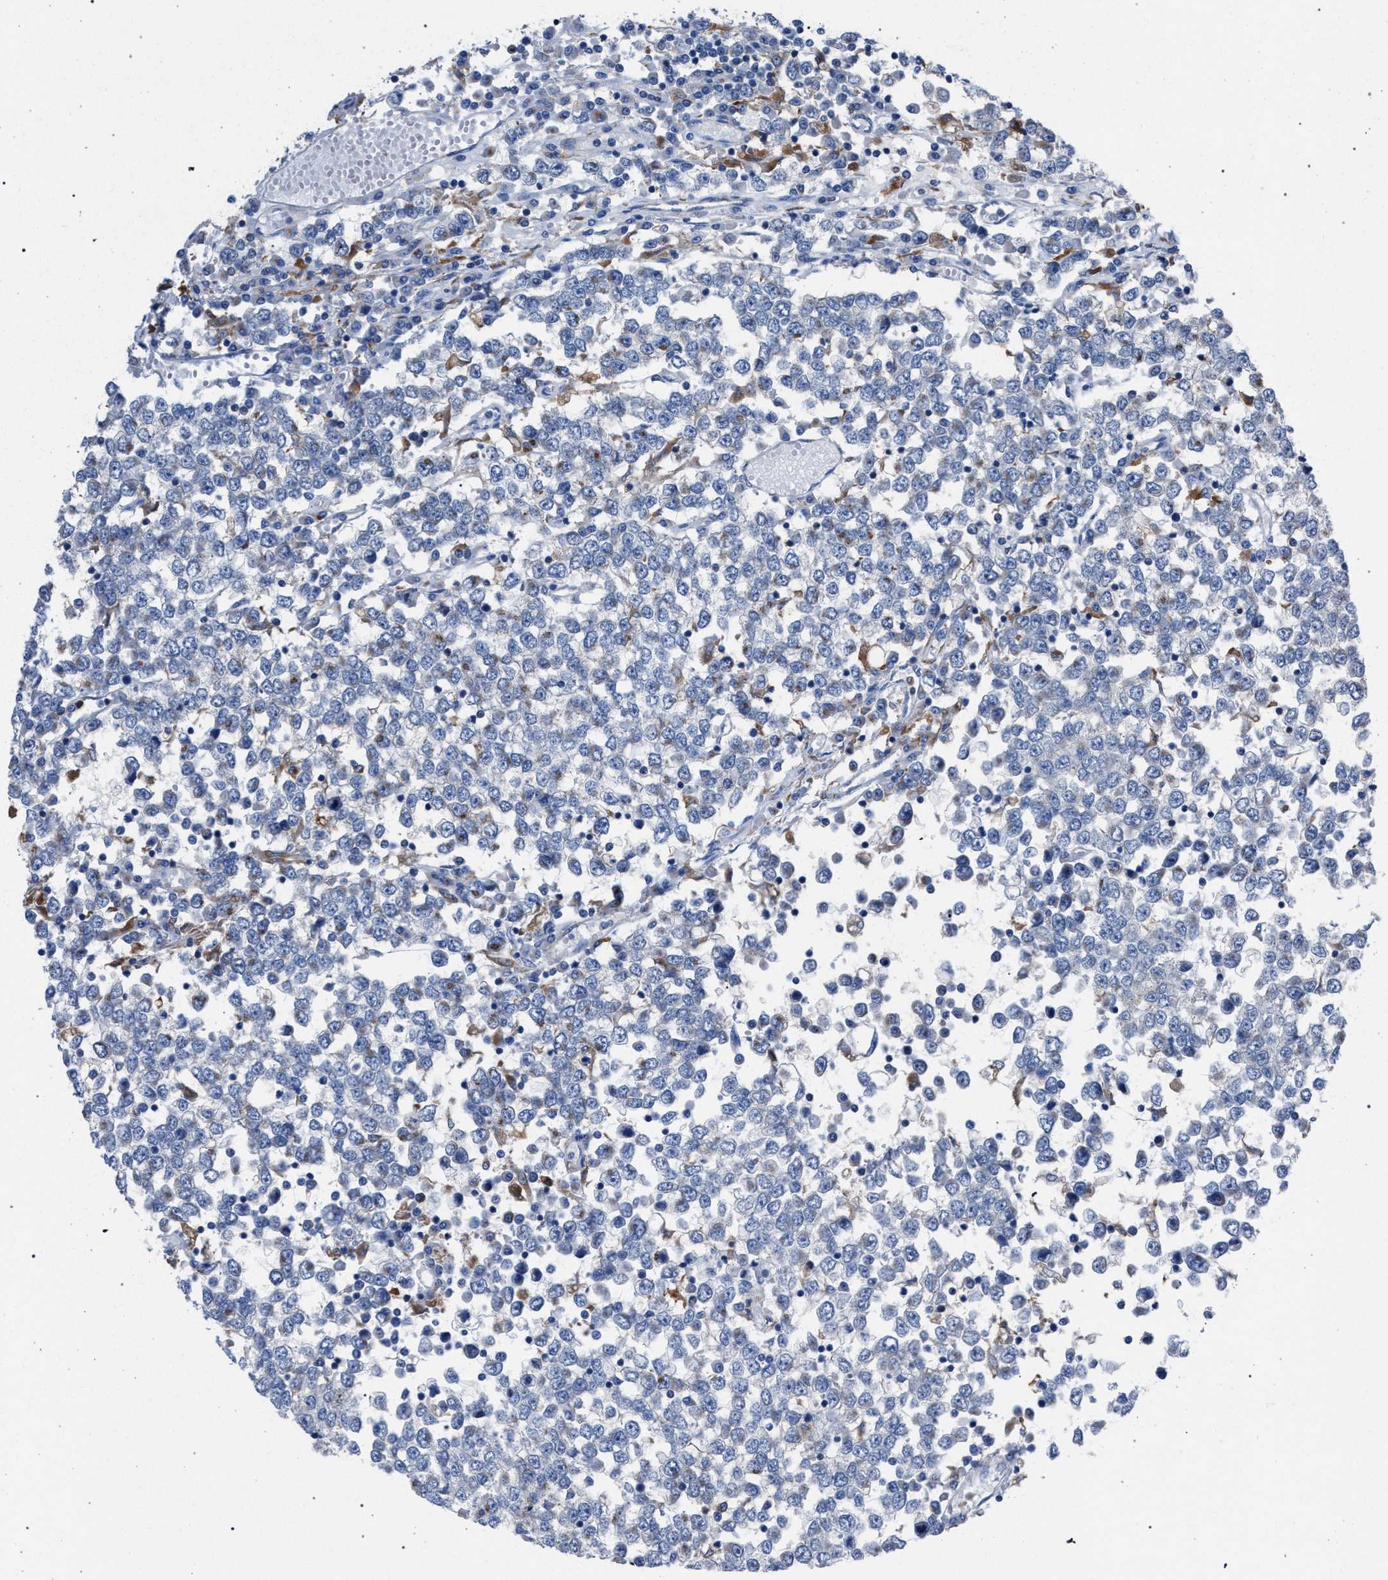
{"staining": {"intensity": "negative", "quantity": "none", "location": "none"}, "tissue": "testis cancer", "cell_type": "Tumor cells", "image_type": "cancer", "snomed": [{"axis": "morphology", "description": "Seminoma, NOS"}, {"axis": "topography", "description": "Testis"}], "caption": "Testis seminoma was stained to show a protein in brown. There is no significant expression in tumor cells. (Stains: DAB (3,3'-diaminobenzidine) immunohistochemistry (IHC) with hematoxylin counter stain, Microscopy: brightfield microscopy at high magnification).", "gene": "ATP6V0A1", "patient": {"sex": "male", "age": 65}}